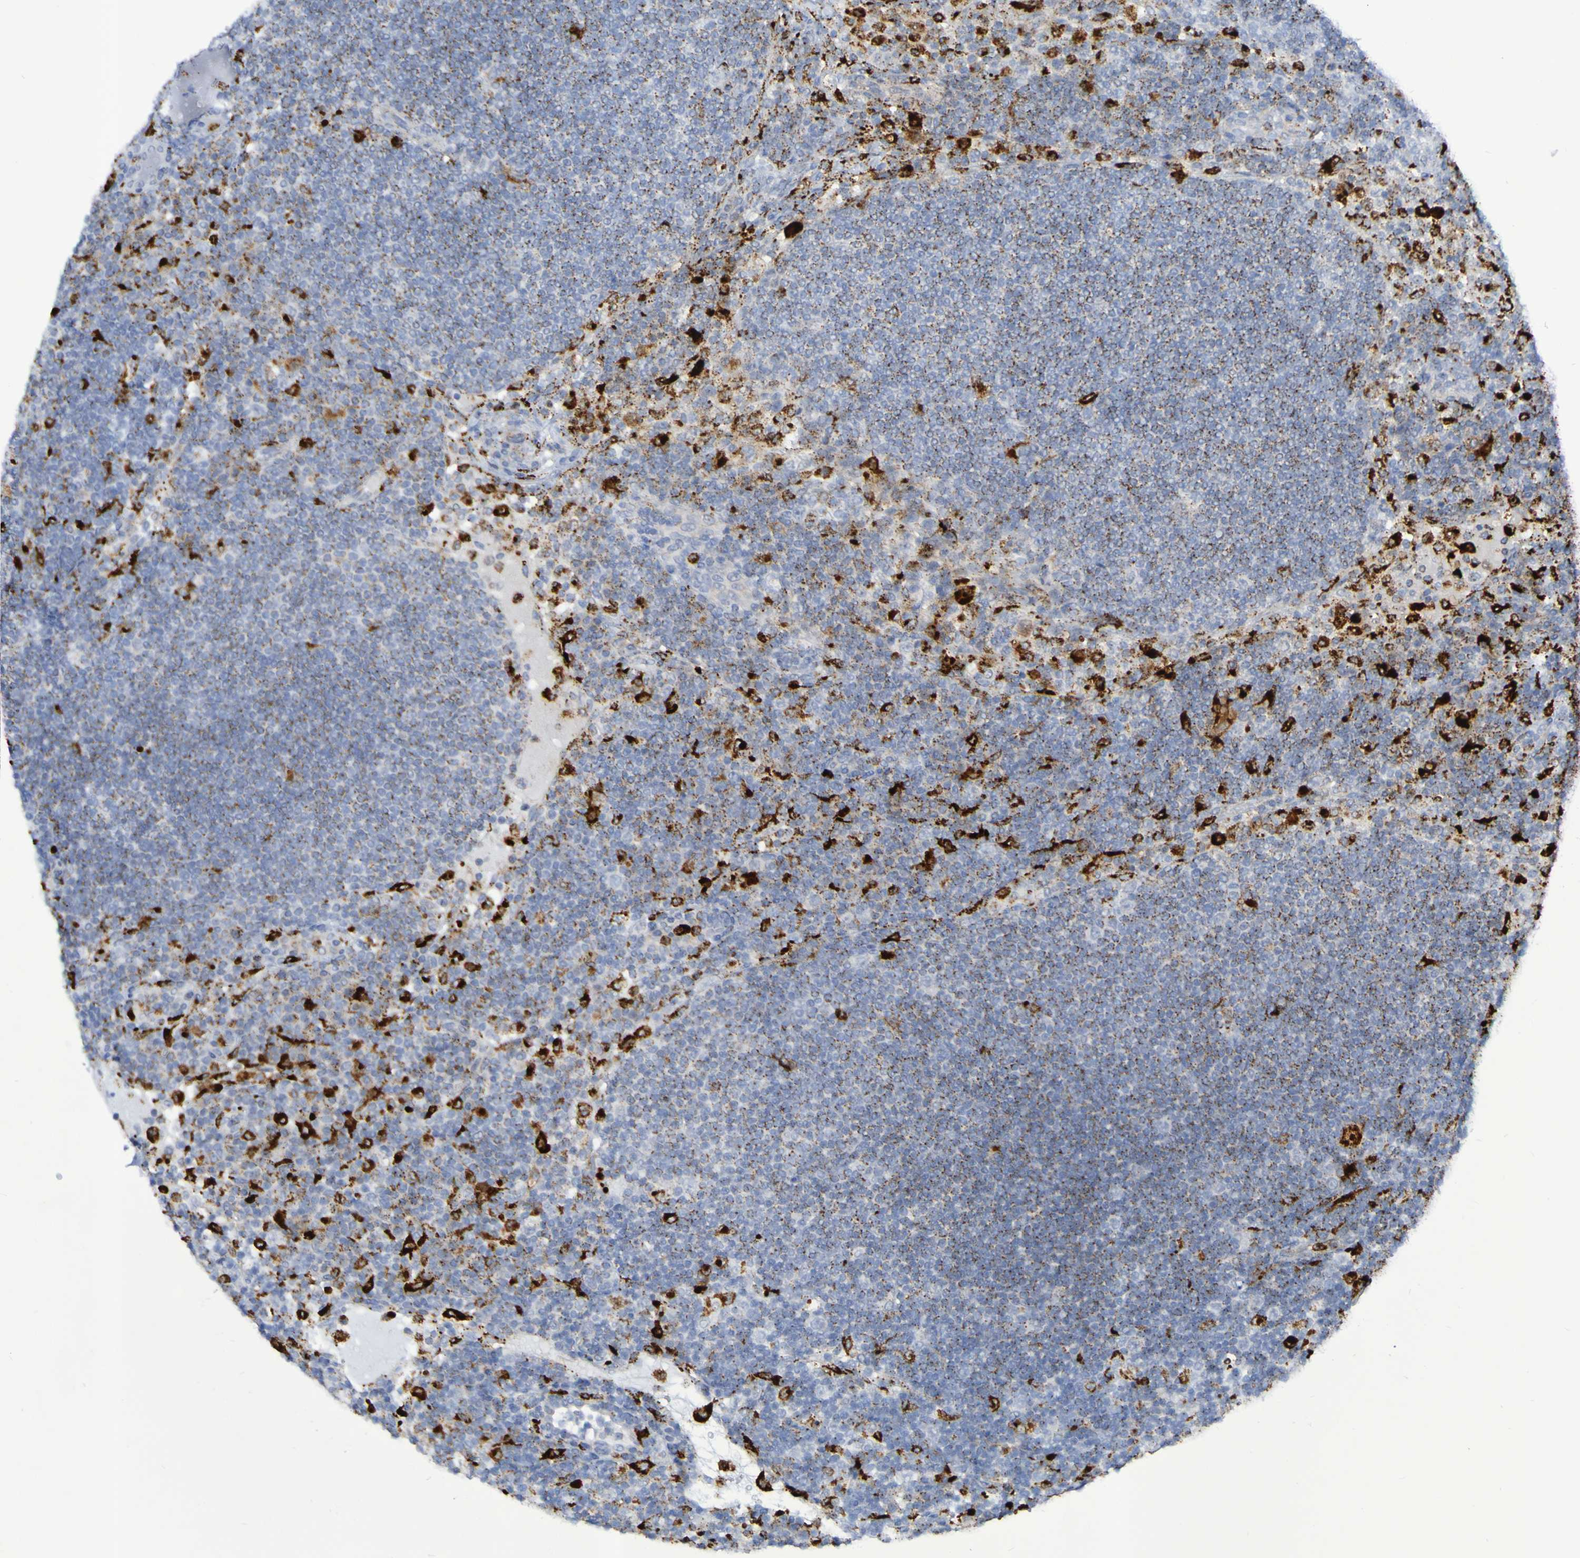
{"staining": {"intensity": "moderate", "quantity": "25%-75%", "location": "cytoplasmic/membranous"}, "tissue": "lymph node", "cell_type": "Germinal center cells", "image_type": "normal", "snomed": [{"axis": "morphology", "description": "Normal tissue, NOS"}, {"axis": "topography", "description": "Lymph node"}], "caption": "IHC (DAB) staining of normal lymph node demonstrates moderate cytoplasmic/membranous protein positivity in approximately 25%-75% of germinal center cells.", "gene": "TPH1", "patient": {"sex": "female", "age": 53}}